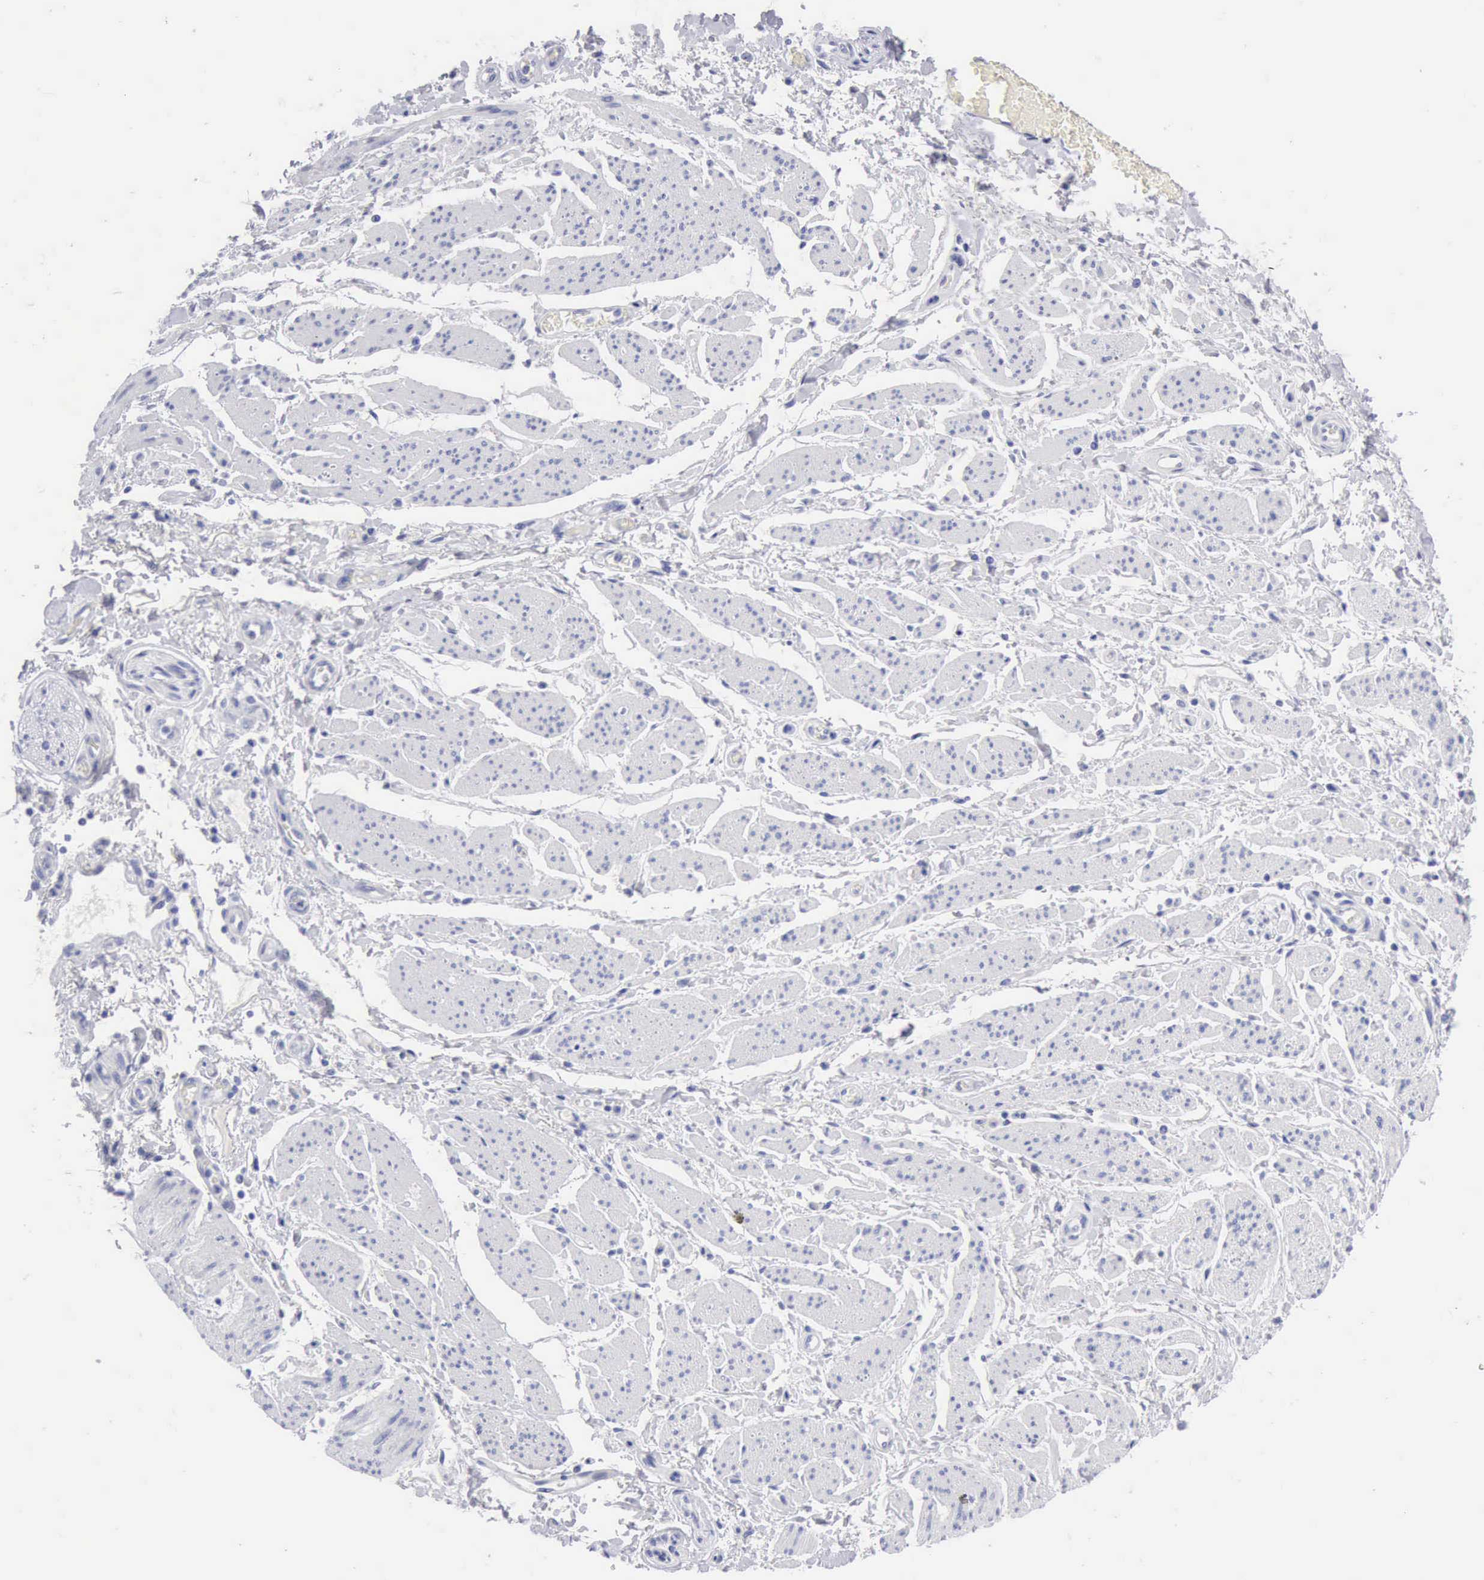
{"staining": {"intensity": "negative", "quantity": "none", "location": "none"}, "tissue": "stomach cancer", "cell_type": "Tumor cells", "image_type": "cancer", "snomed": [{"axis": "morphology", "description": "Adenocarcinoma, NOS"}, {"axis": "topography", "description": "Stomach"}], "caption": "Immunohistochemistry of adenocarcinoma (stomach) shows no staining in tumor cells.", "gene": "ANGEL1", "patient": {"sex": "female", "age": 76}}